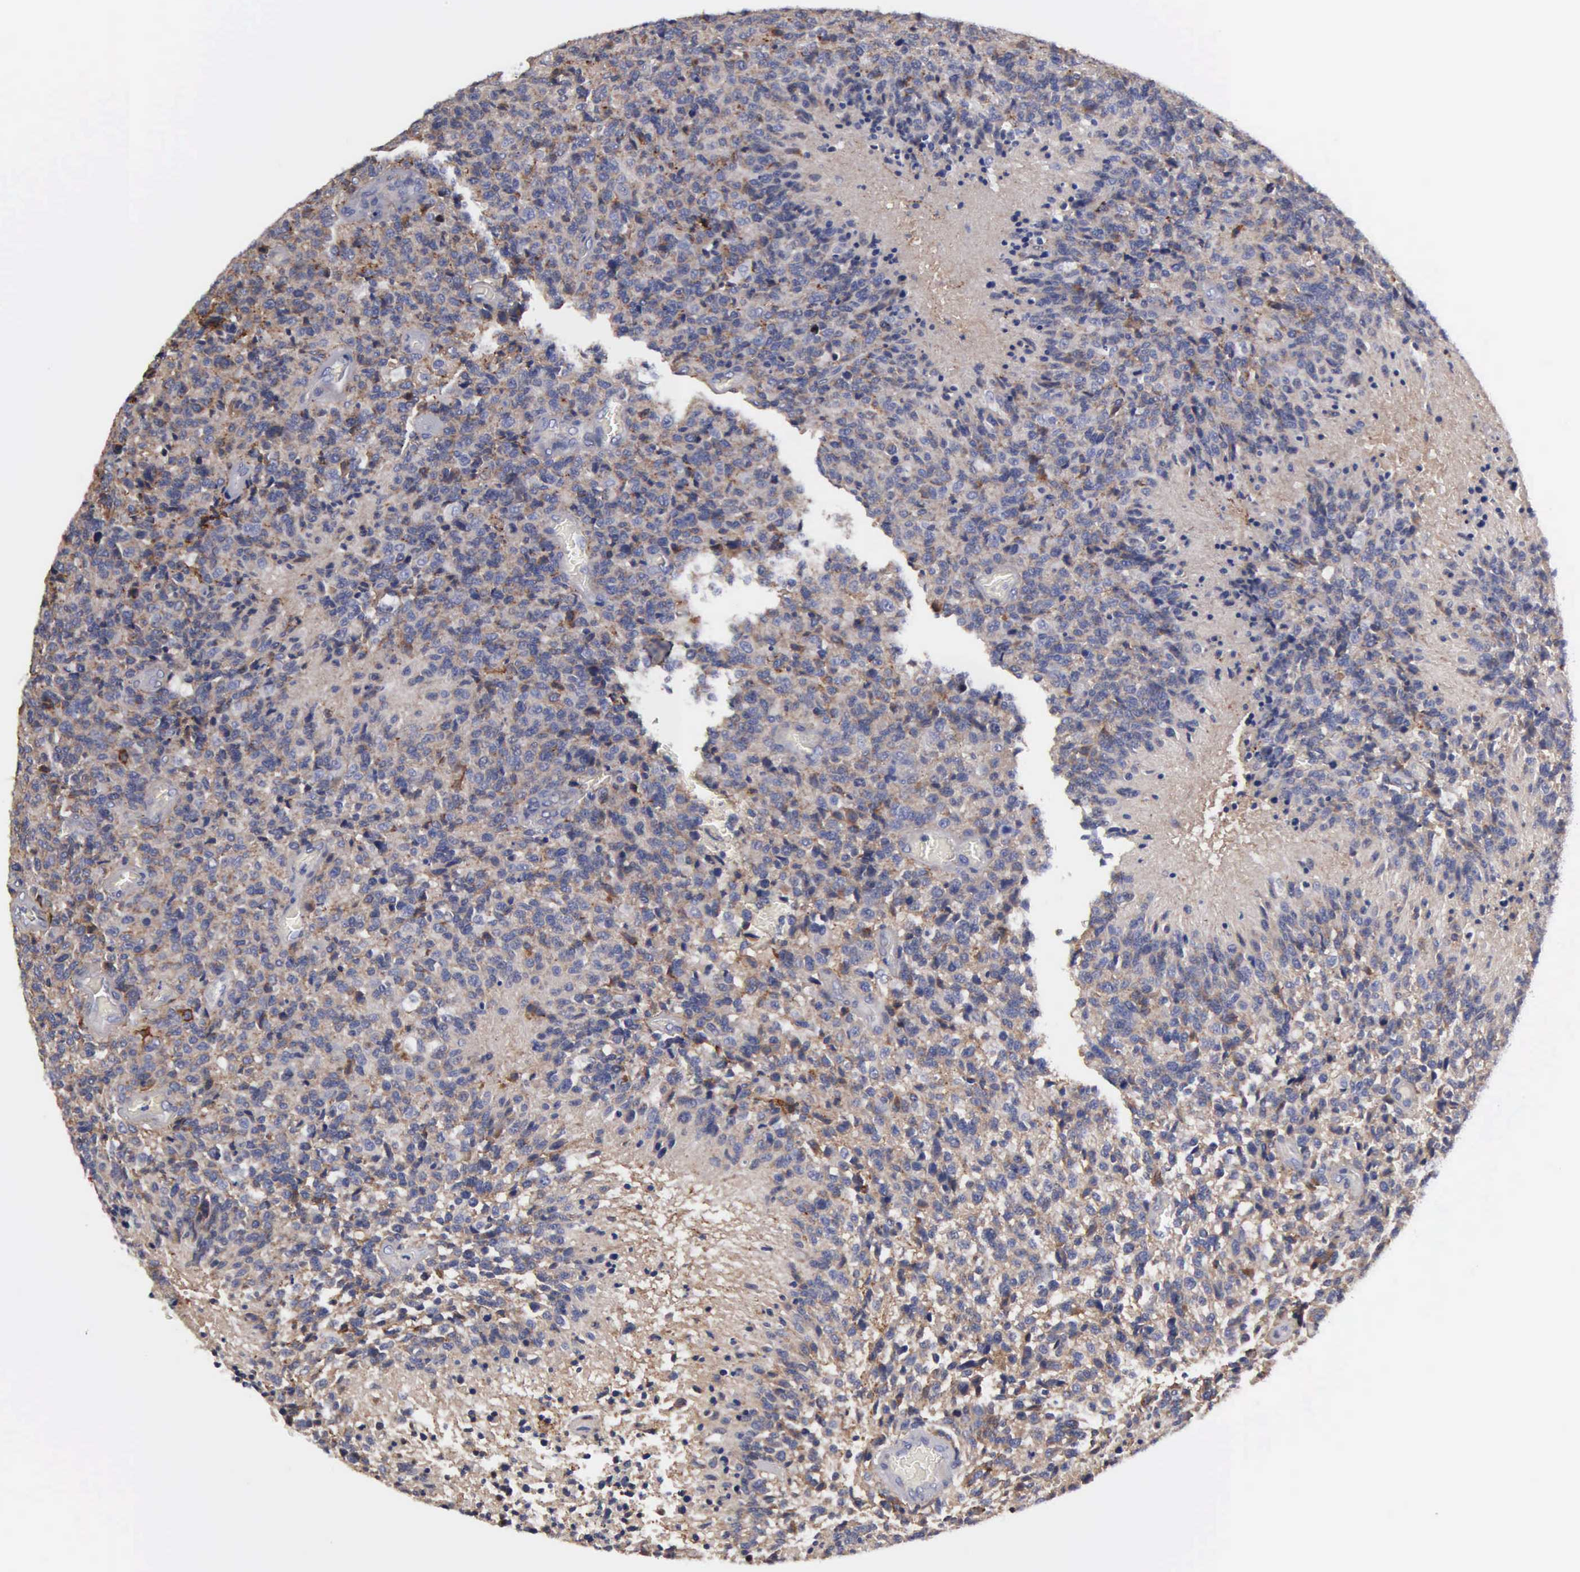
{"staining": {"intensity": "moderate", "quantity": ">75%", "location": "cytoplasmic/membranous"}, "tissue": "glioma", "cell_type": "Tumor cells", "image_type": "cancer", "snomed": [{"axis": "morphology", "description": "Glioma, malignant, High grade"}, {"axis": "topography", "description": "Brain"}], "caption": "Human glioma stained with a brown dye displays moderate cytoplasmic/membranous positive positivity in about >75% of tumor cells.", "gene": "RDX", "patient": {"sex": "male", "age": 36}}